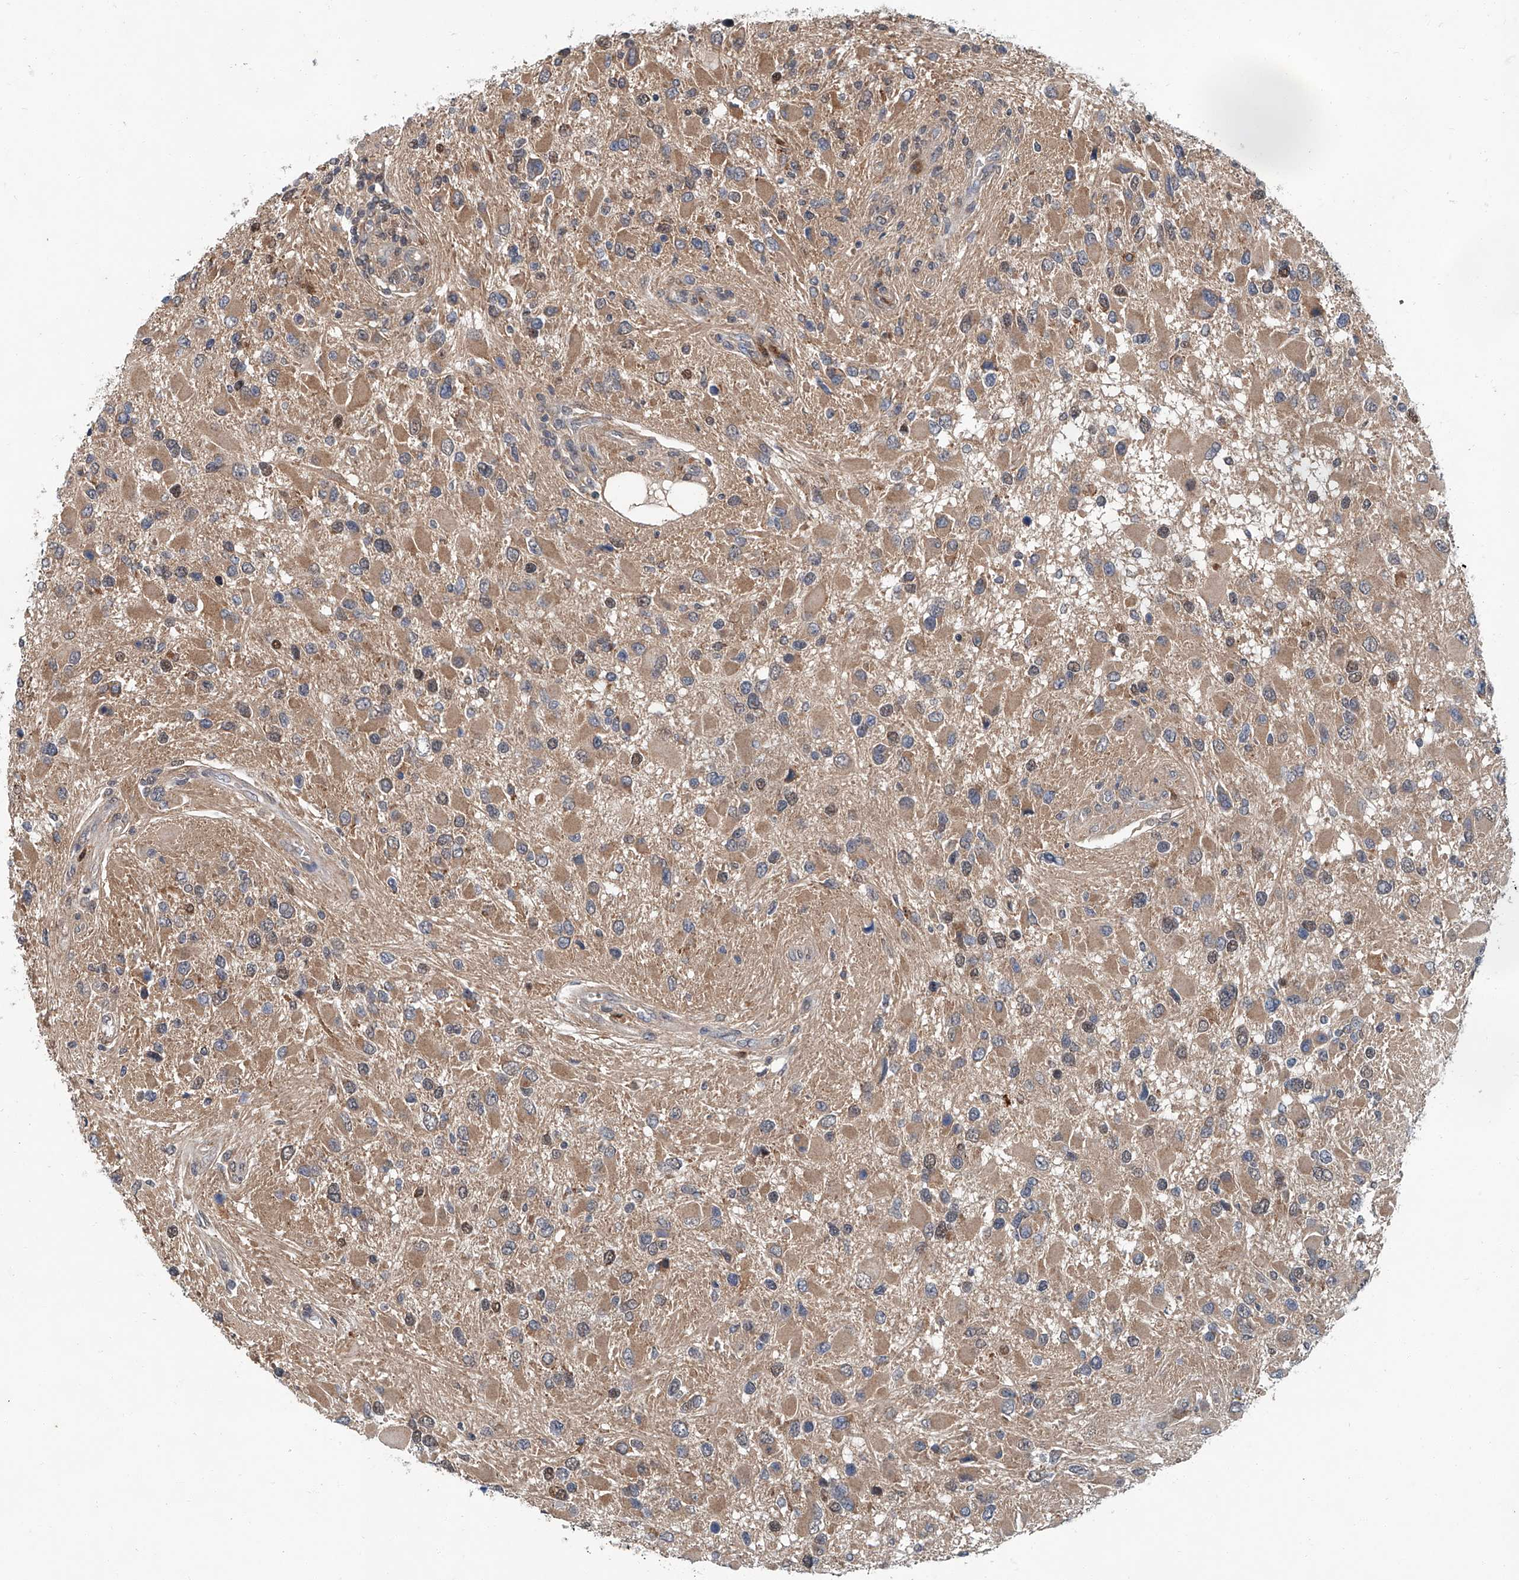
{"staining": {"intensity": "moderate", "quantity": "25%-75%", "location": "cytoplasmic/membranous"}, "tissue": "glioma", "cell_type": "Tumor cells", "image_type": "cancer", "snomed": [{"axis": "morphology", "description": "Glioma, malignant, High grade"}, {"axis": "topography", "description": "Brain"}], "caption": "Immunohistochemistry micrograph of neoplastic tissue: malignant high-grade glioma stained using IHC exhibits medium levels of moderate protein expression localized specifically in the cytoplasmic/membranous of tumor cells, appearing as a cytoplasmic/membranous brown color.", "gene": "CLK1", "patient": {"sex": "male", "age": 53}}